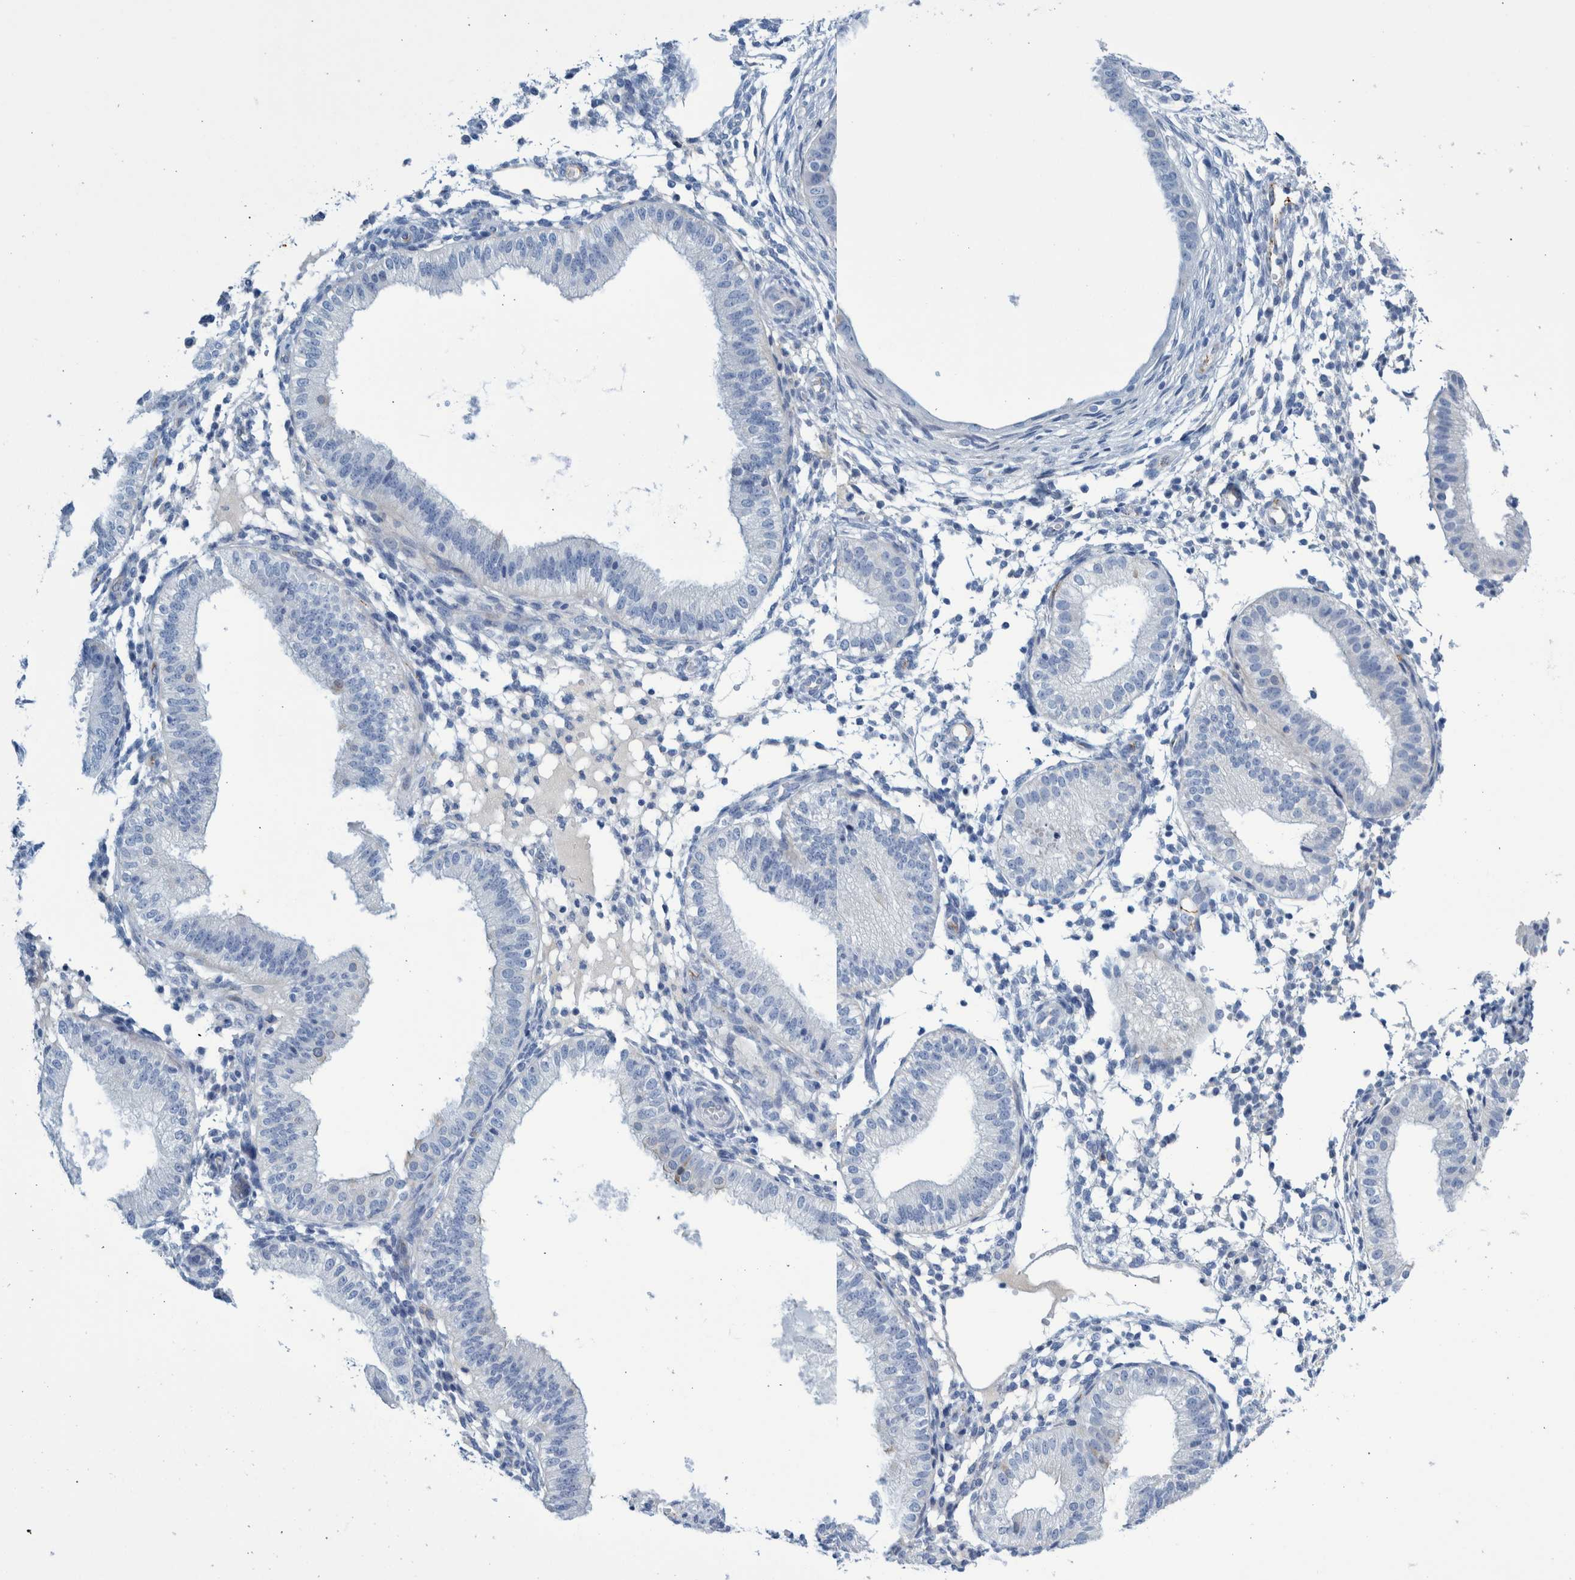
{"staining": {"intensity": "negative", "quantity": "none", "location": "none"}, "tissue": "endometrium", "cell_type": "Cells in endometrial stroma", "image_type": "normal", "snomed": [{"axis": "morphology", "description": "Normal tissue, NOS"}, {"axis": "topography", "description": "Endometrium"}], "caption": "An IHC photomicrograph of unremarkable endometrium is shown. There is no staining in cells in endometrial stroma of endometrium.", "gene": "SLC34A3", "patient": {"sex": "female", "age": 39}}